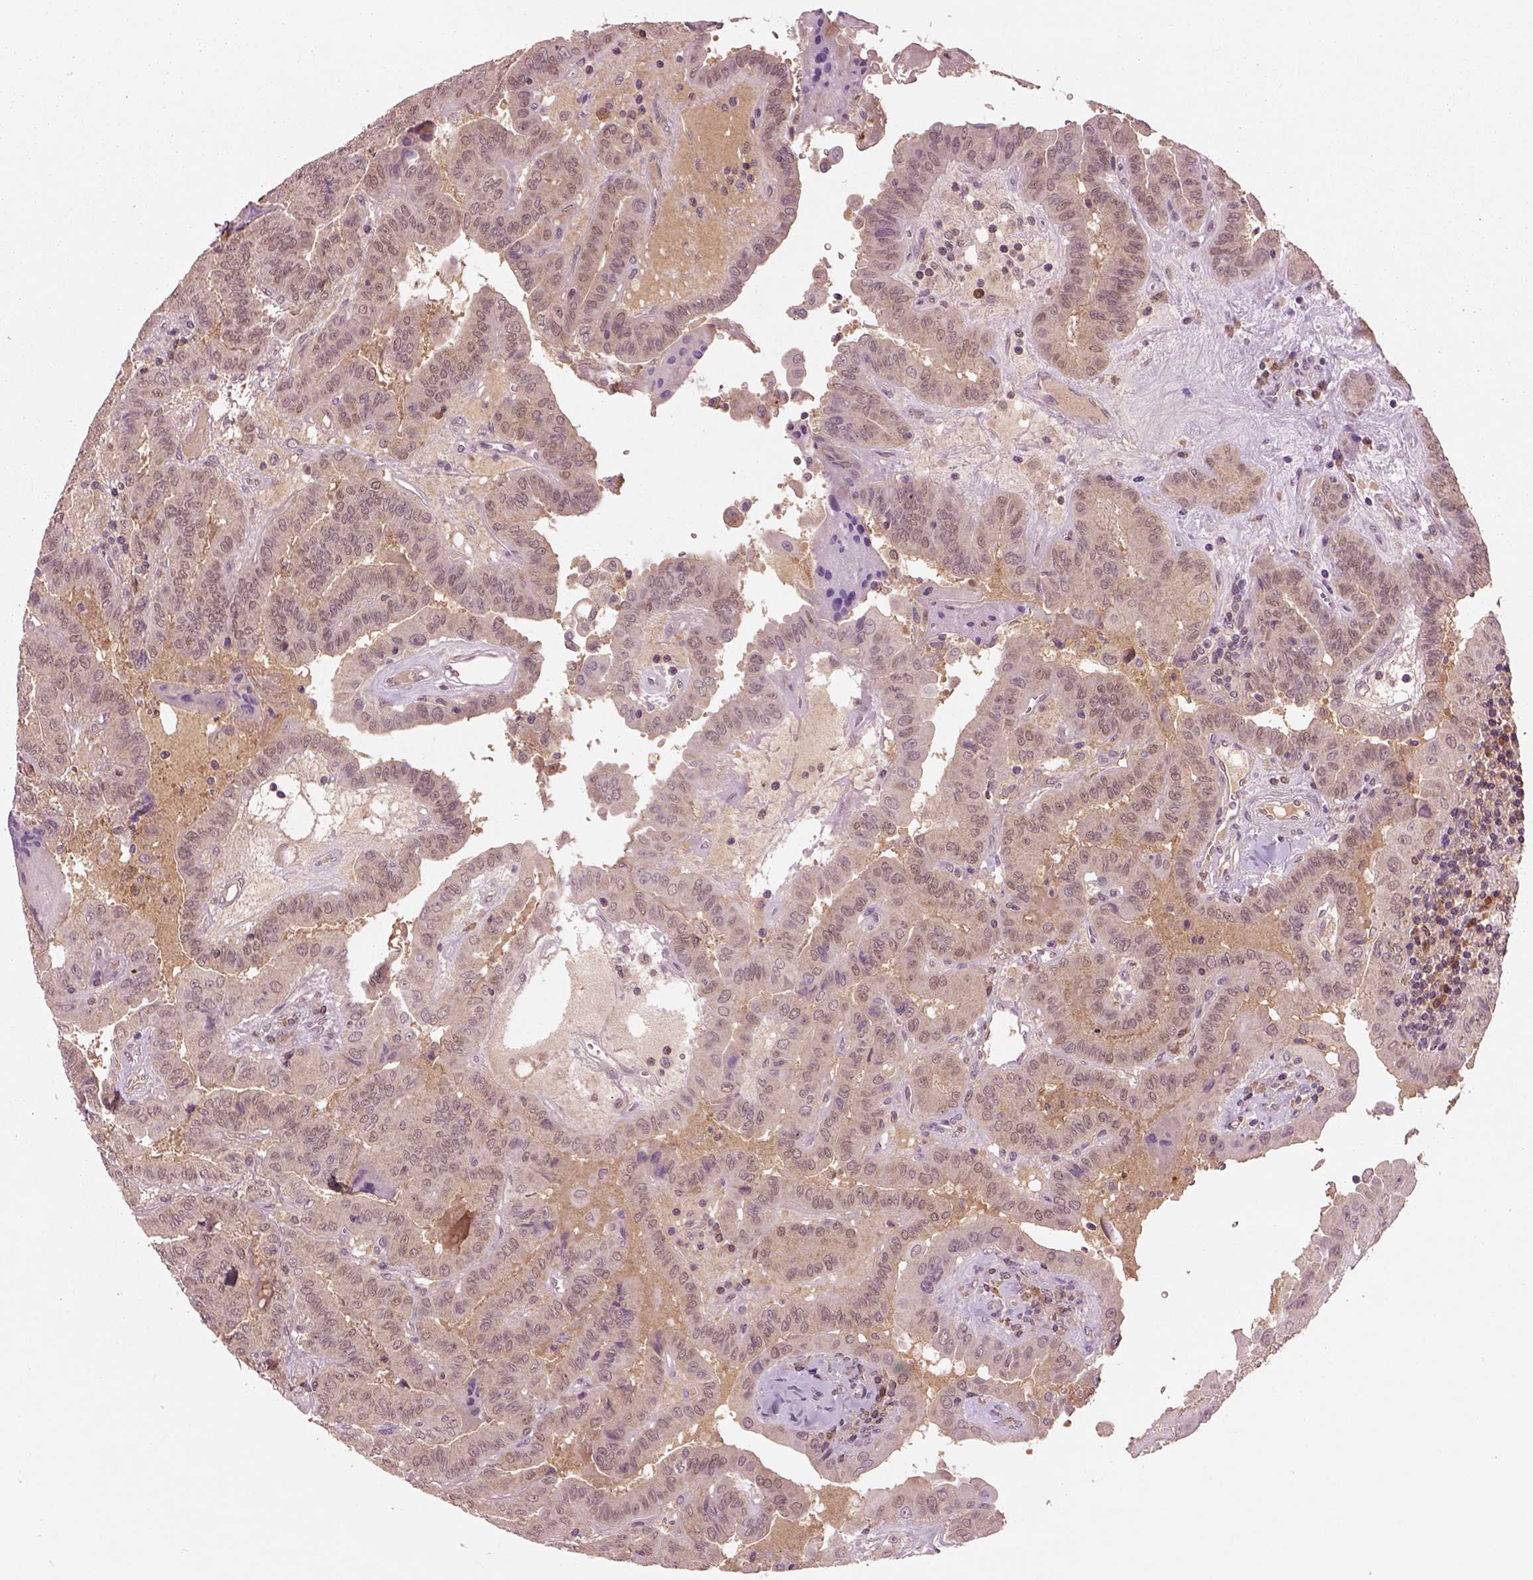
{"staining": {"intensity": "weak", "quantity": "25%-75%", "location": "cytoplasmic/membranous"}, "tissue": "thyroid cancer", "cell_type": "Tumor cells", "image_type": "cancer", "snomed": [{"axis": "morphology", "description": "Papillary adenocarcinoma, NOS"}, {"axis": "topography", "description": "Thyroid gland"}], "caption": "Thyroid papillary adenocarcinoma stained with a brown dye demonstrates weak cytoplasmic/membranous positive positivity in approximately 25%-75% of tumor cells.", "gene": "MDP1", "patient": {"sex": "female", "age": 37}}